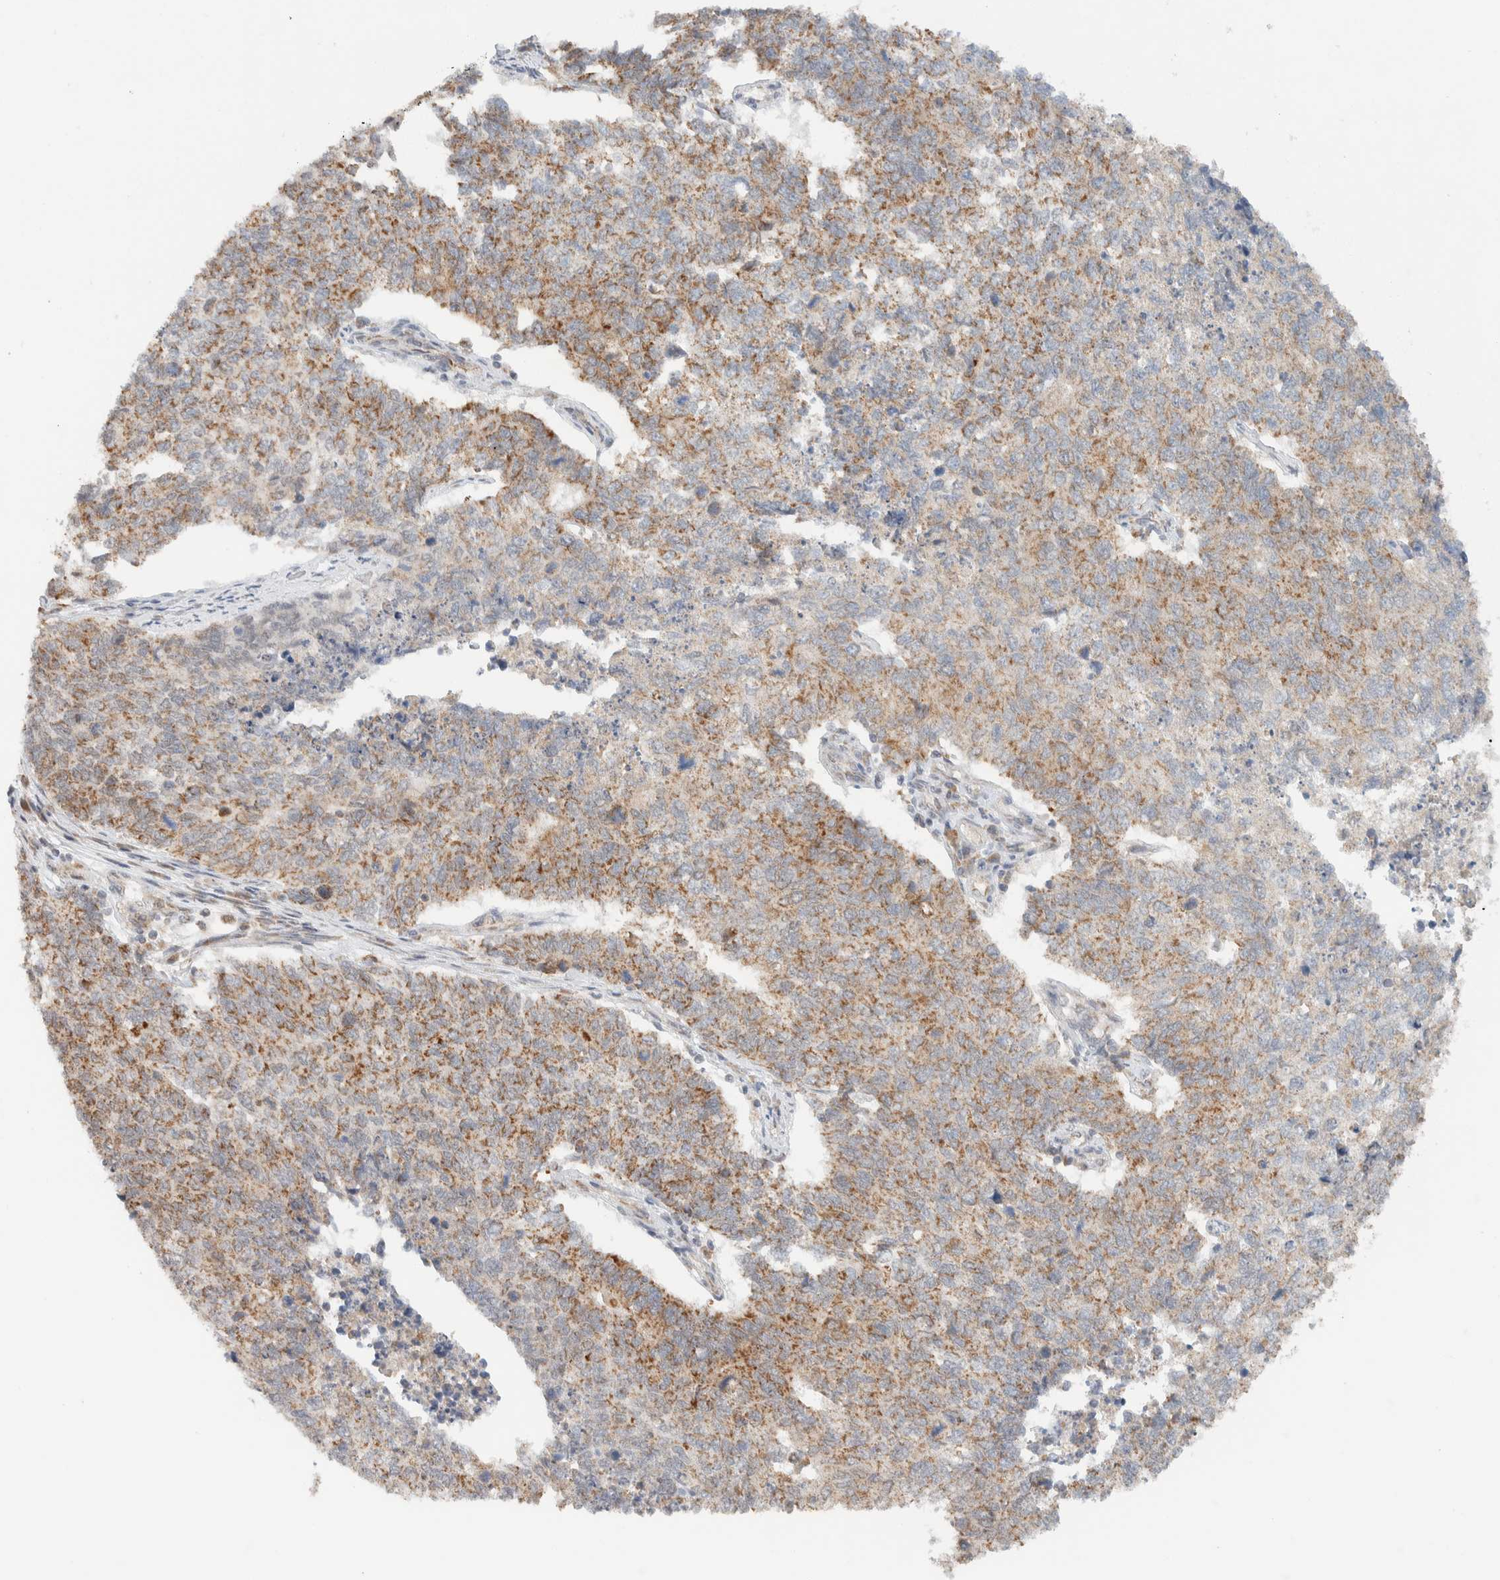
{"staining": {"intensity": "moderate", "quantity": ">75%", "location": "cytoplasmic/membranous"}, "tissue": "cervical cancer", "cell_type": "Tumor cells", "image_type": "cancer", "snomed": [{"axis": "morphology", "description": "Squamous cell carcinoma, NOS"}, {"axis": "topography", "description": "Cervix"}], "caption": "Tumor cells show medium levels of moderate cytoplasmic/membranous staining in approximately >75% of cells in squamous cell carcinoma (cervical).", "gene": "MRPL41", "patient": {"sex": "female", "age": 63}}